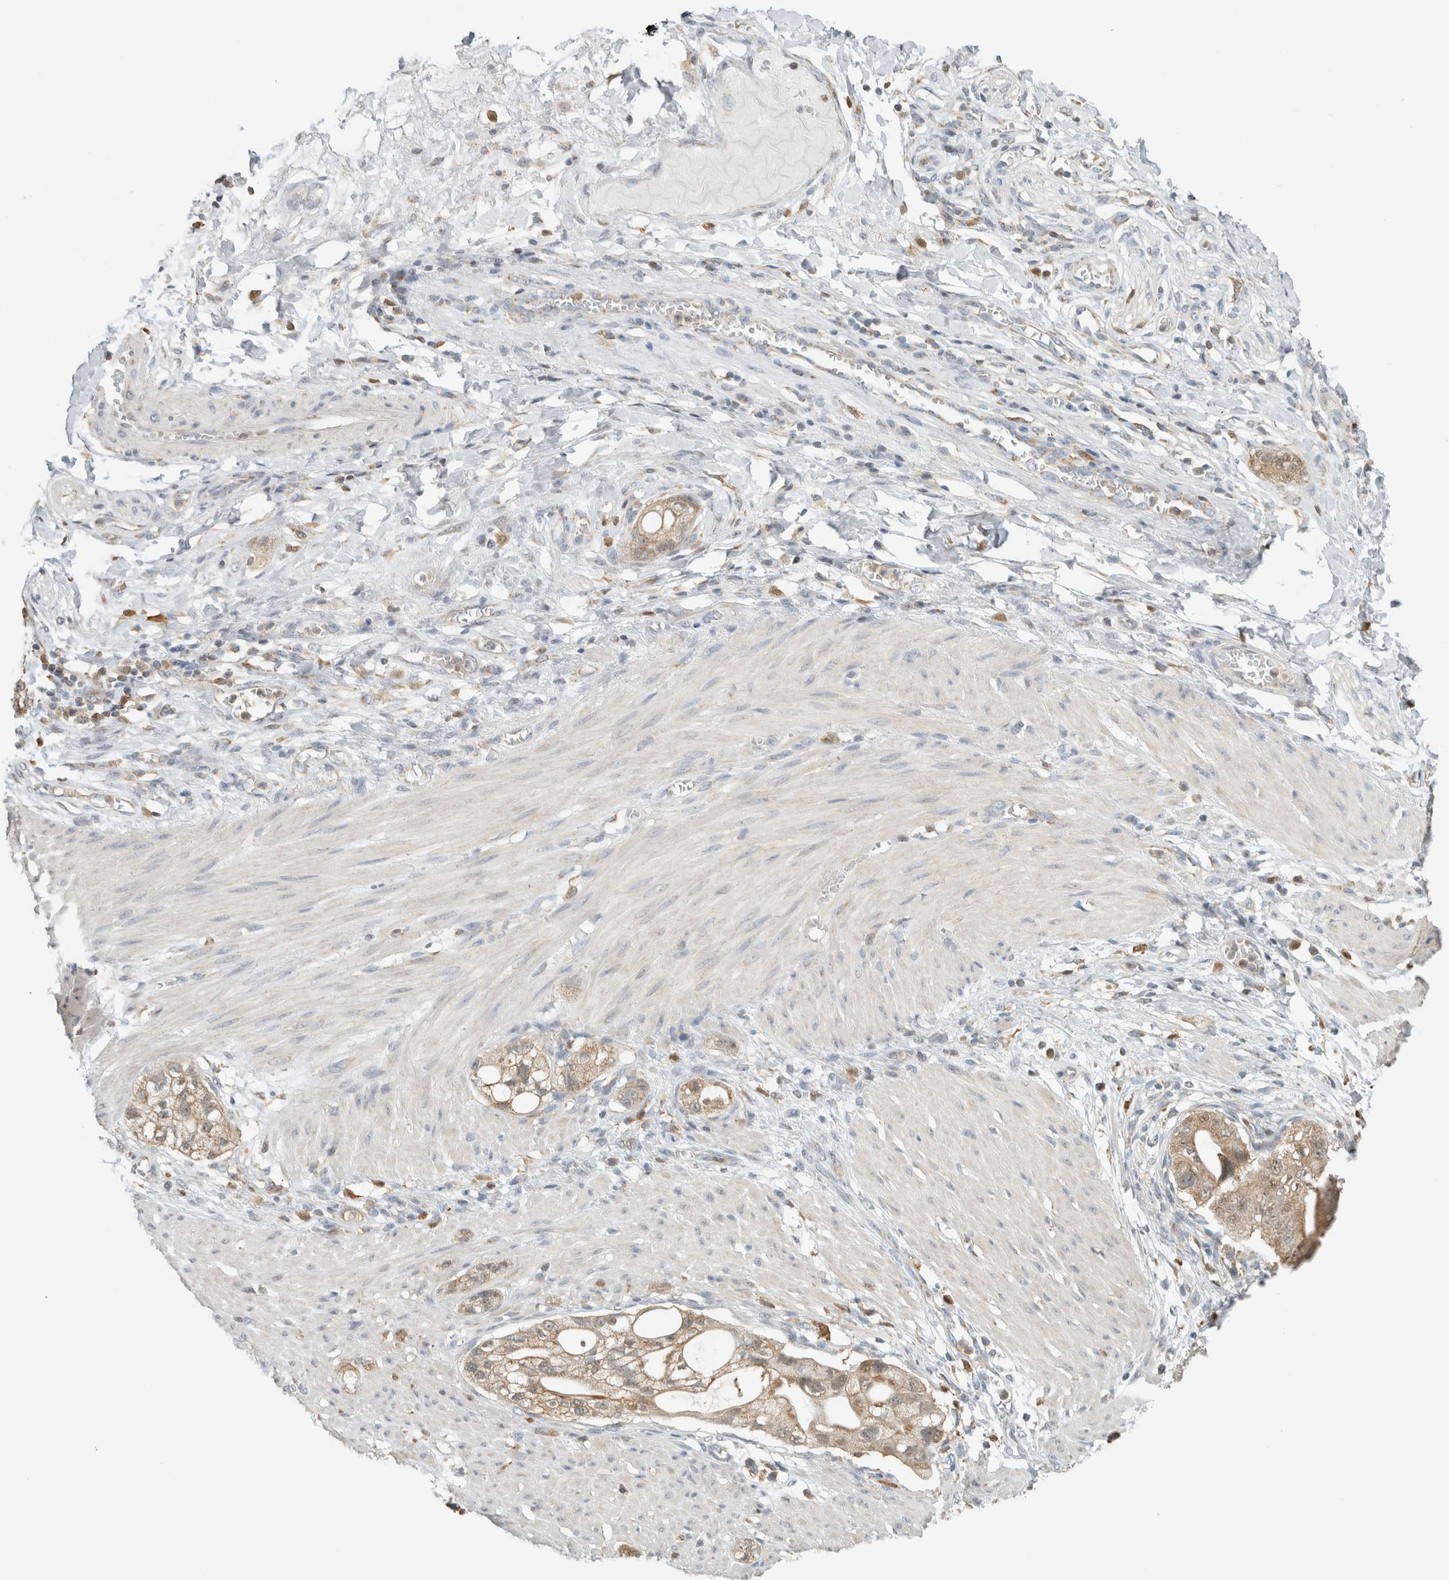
{"staining": {"intensity": "weak", "quantity": ">75%", "location": "cytoplasmic/membranous"}, "tissue": "stomach cancer", "cell_type": "Tumor cells", "image_type": "cancer", "snomed": [{"axis": "morphology", "description": "Adenocarcinoma, NOS"}, {"axis": "topography", "description": "Stomach"}, {"axis": "topography", "description": "Stomach, lower"}], "caption": "Stomach adenocarcinoma stained with DAB (3,3'-diaminobenzidine) immunohistochemistry (IHC) shows low levels of weak cytoplasmic/membranous positivity in about >75% of tumor cells.", "gene": "CAPG", "patient": {"sex": "female", "age": 48}}